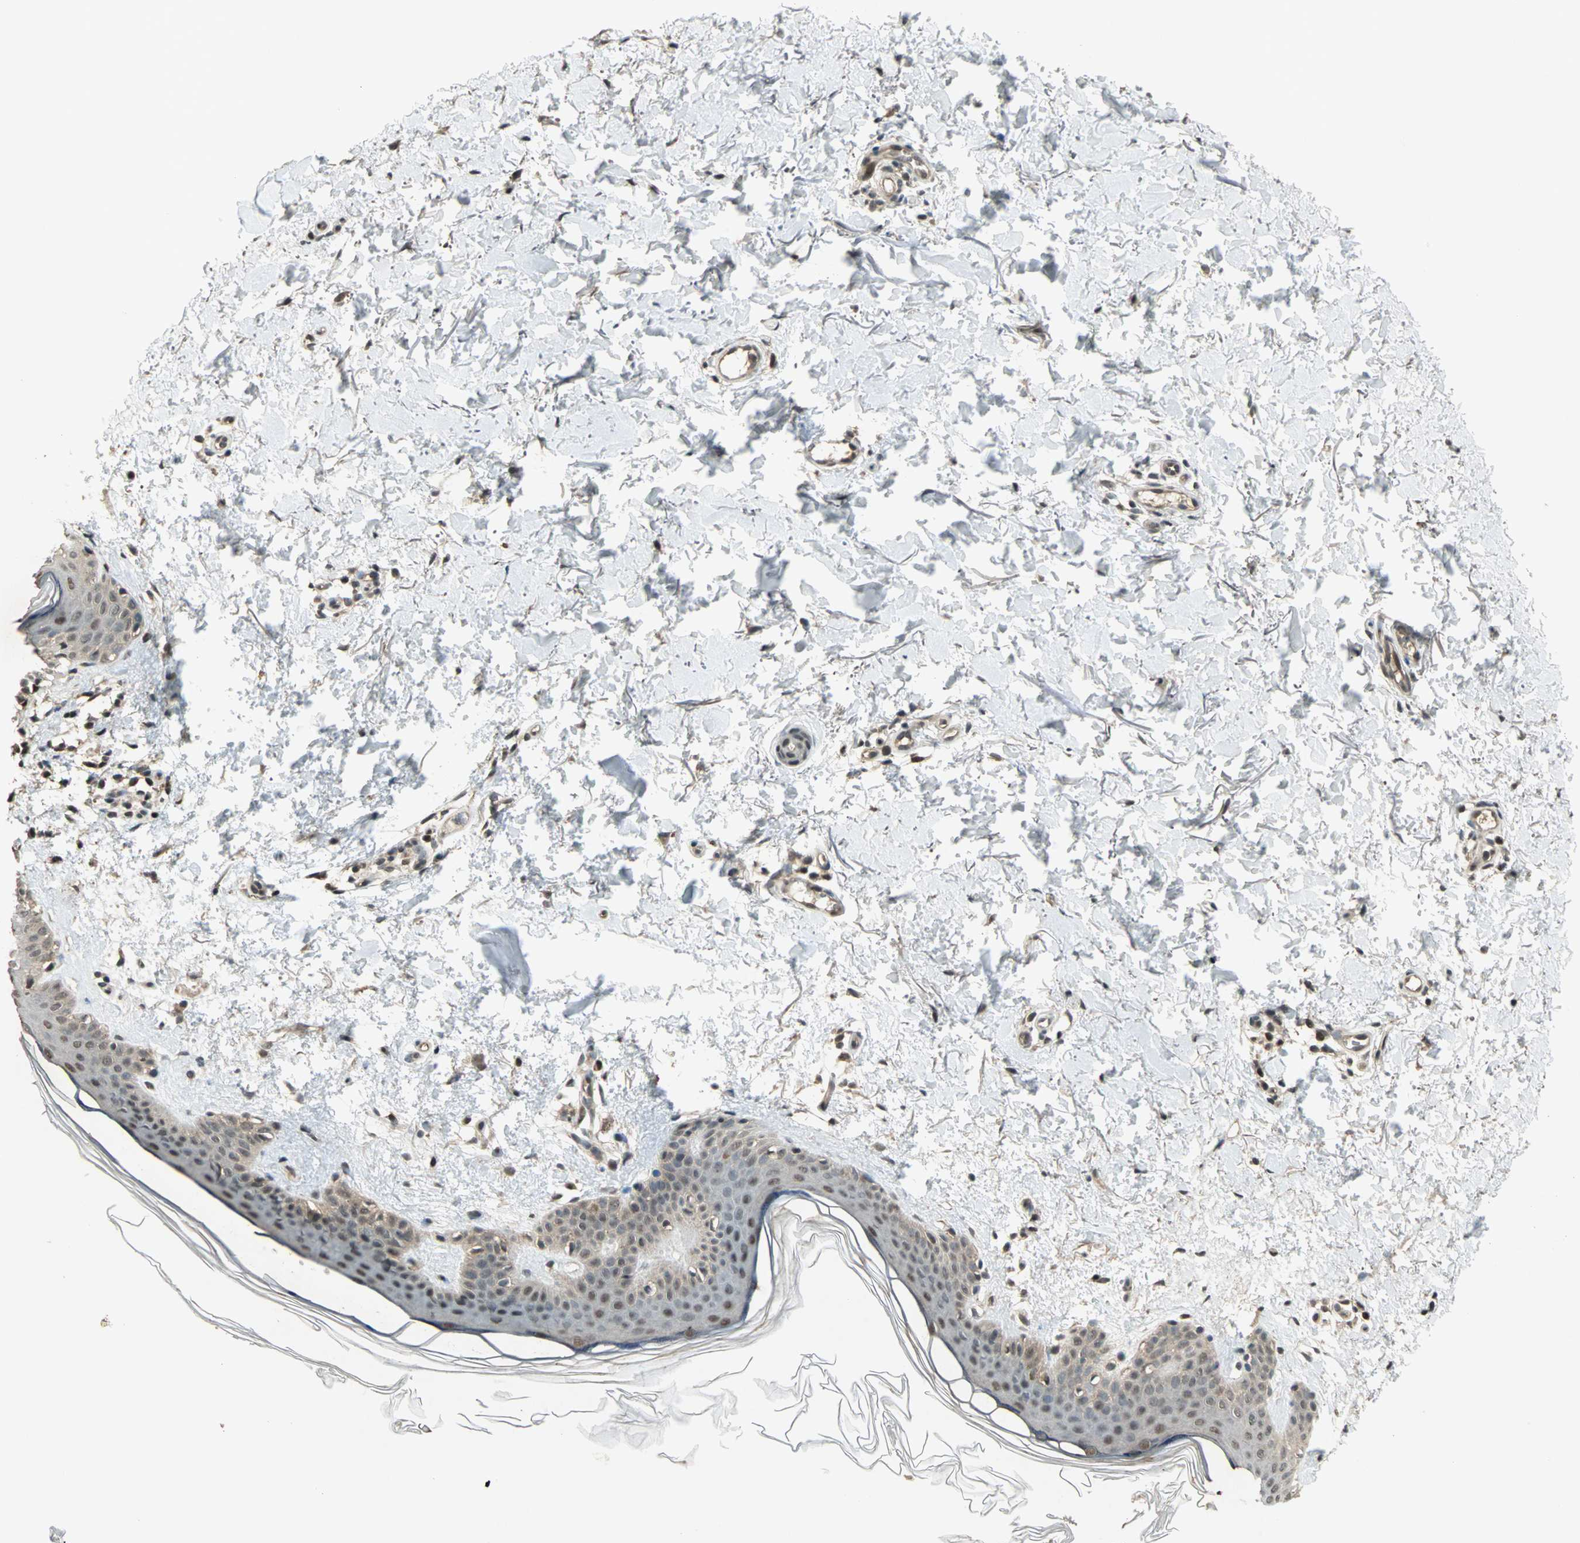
{"staining": {"intensity": "weak", "quantity": ">75%", "location": "cytoplasmic/membranous,nuclear"}, "tissue": "skin", "cell_type": "Fibroblasts", "image_type": "normal", "snomed": [{"axis": "morphology", "description": "Normal tissue, NOS"}, {"axis": "topography", "description": "Skin"}], "caption": "Fibroblasts exhibit low levels of weak cytoplasmic/membranous,nuclear positivity in approximately >75% of cells in normal skin. (Brightfield microscopy of DAB IHC at high magnification).", "gene": "ZNF701", "patient": {"sex": "female", "age": 56}}